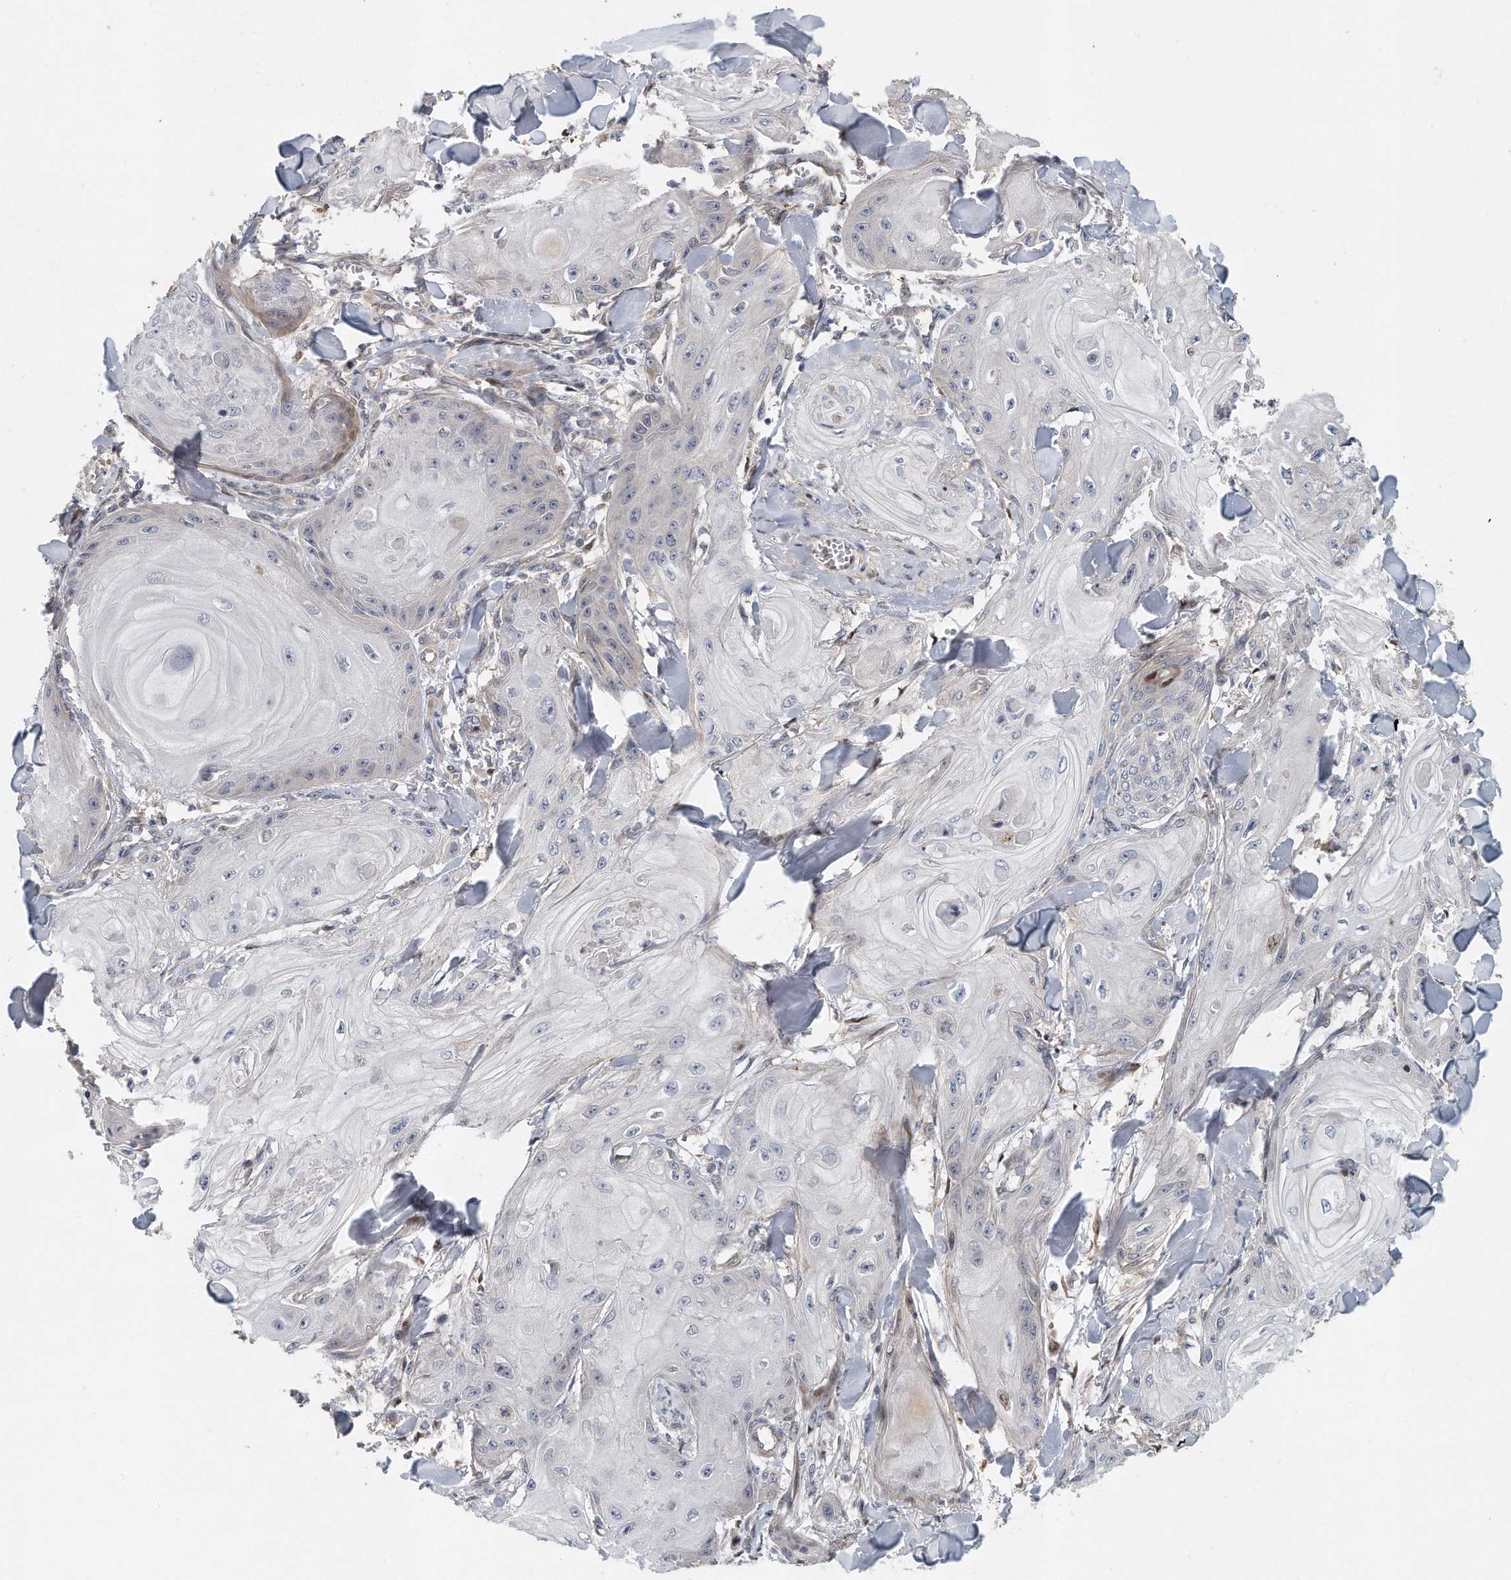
{"staining": {"intensity": "negative", "quantity": "none", "location": "none"}, "tissue": "skin cancer", "cell_type": "Tumor cells", "image_type": "cancer", "snomed": [{"axis": "morphology", "description": "Squamous cell carcinoma, NOS"}, {"axis": "topography", "description": "Skin"}], "caption": "A photomicrograph of human skin squamous cell carcinoma is negative for staining in tumor cells.", "gene": "PCDH8", "patient": {"sex": "male", "age": 74}}